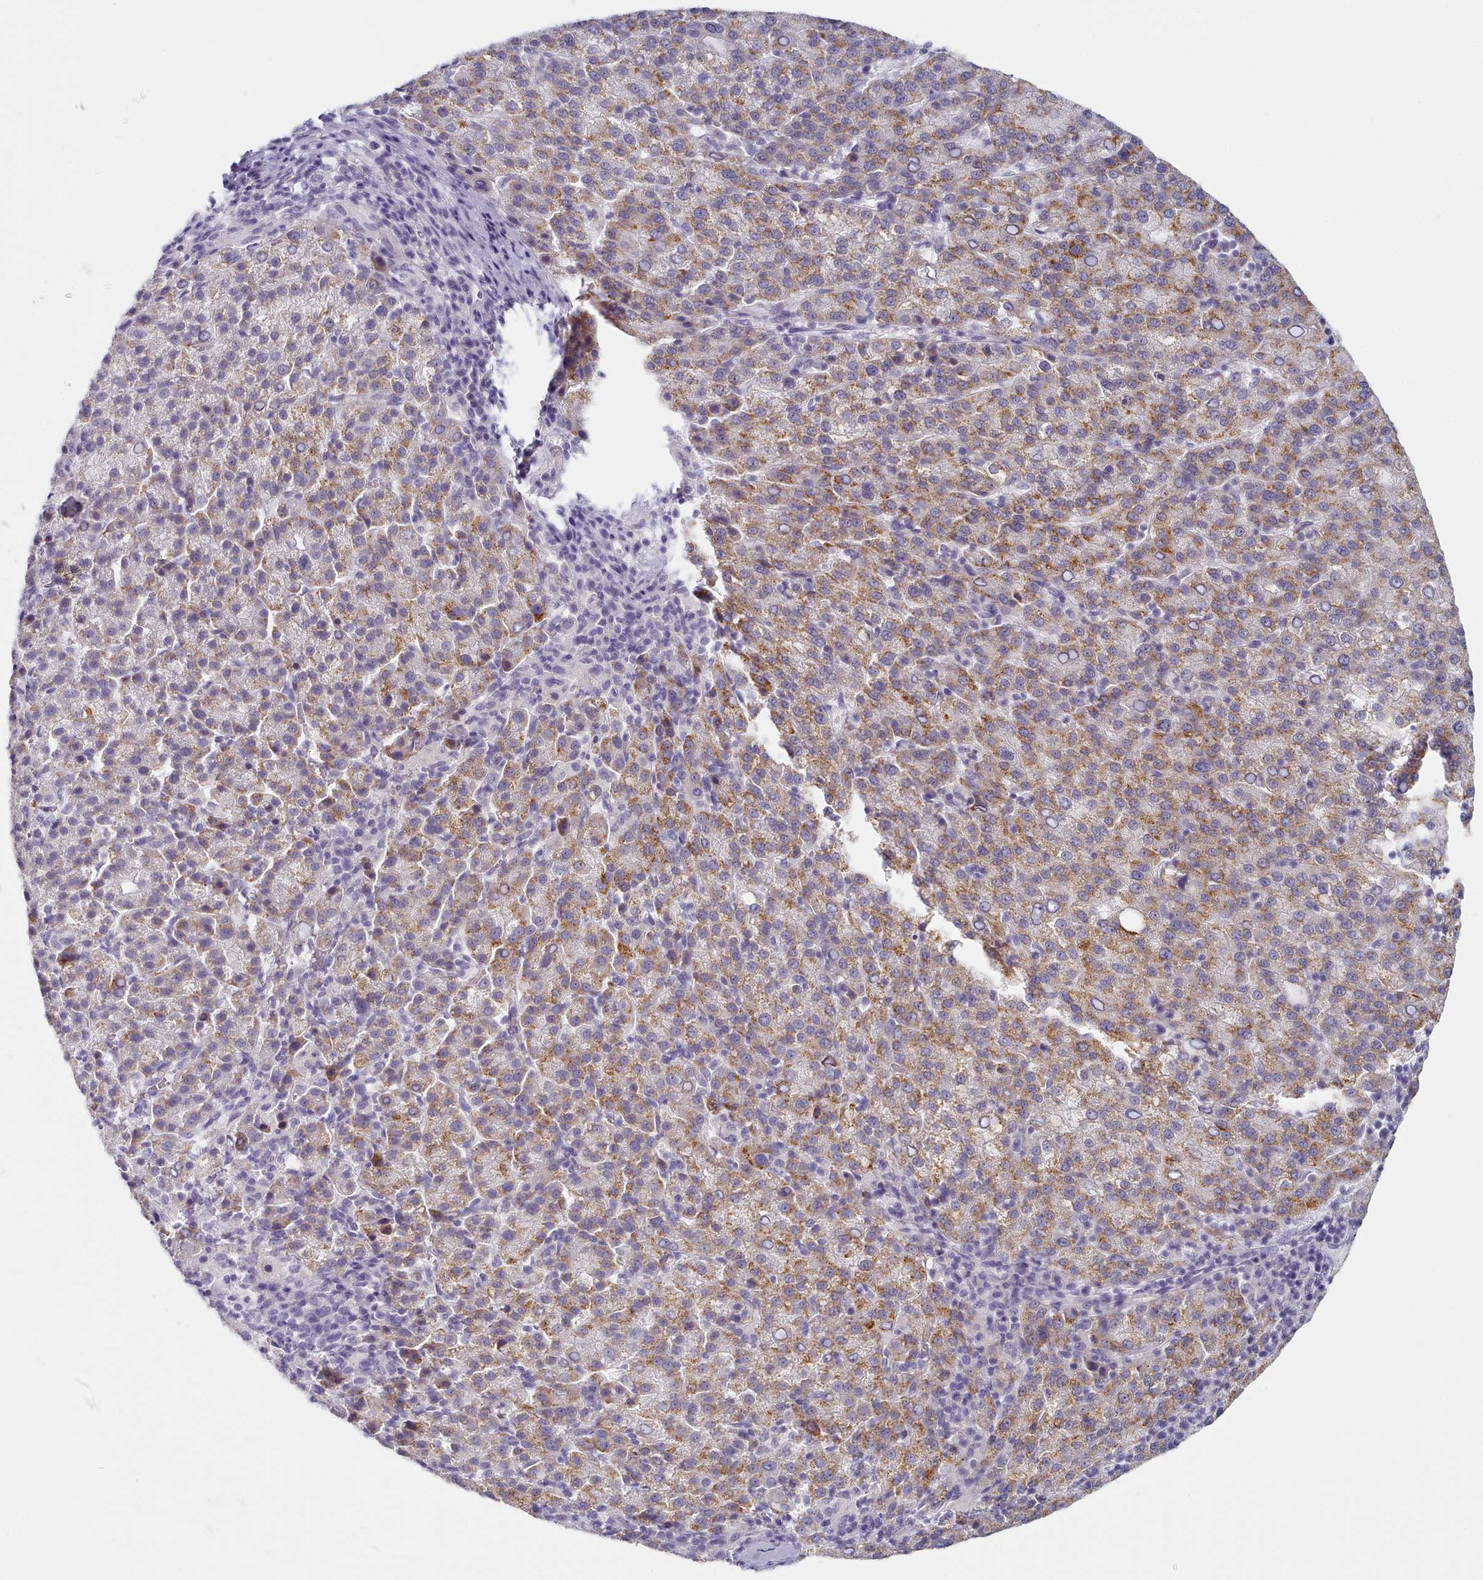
{"staining": {"intensity": "moderate", "quantity": ">75%", "location": "cytoplasmic/membranous"}, "tissue": "liver cancer", "cell_type": "Tumor cells", "image_type": "cancer", "snomed": [{"axis": "morphology", "description": "Carcinoma, Hepatocellular, NOS"}, {"axis": "topography", "description": "Liver"}], "caption": "Liver hepatocellular carcinoma stained for a protein (brown) demonstrates moderate cytoplasmic/membranous positive expression in about >75% of tumor cells.", "gene": "TYW1B", "patient": {"sex": "female", "age": 58}}